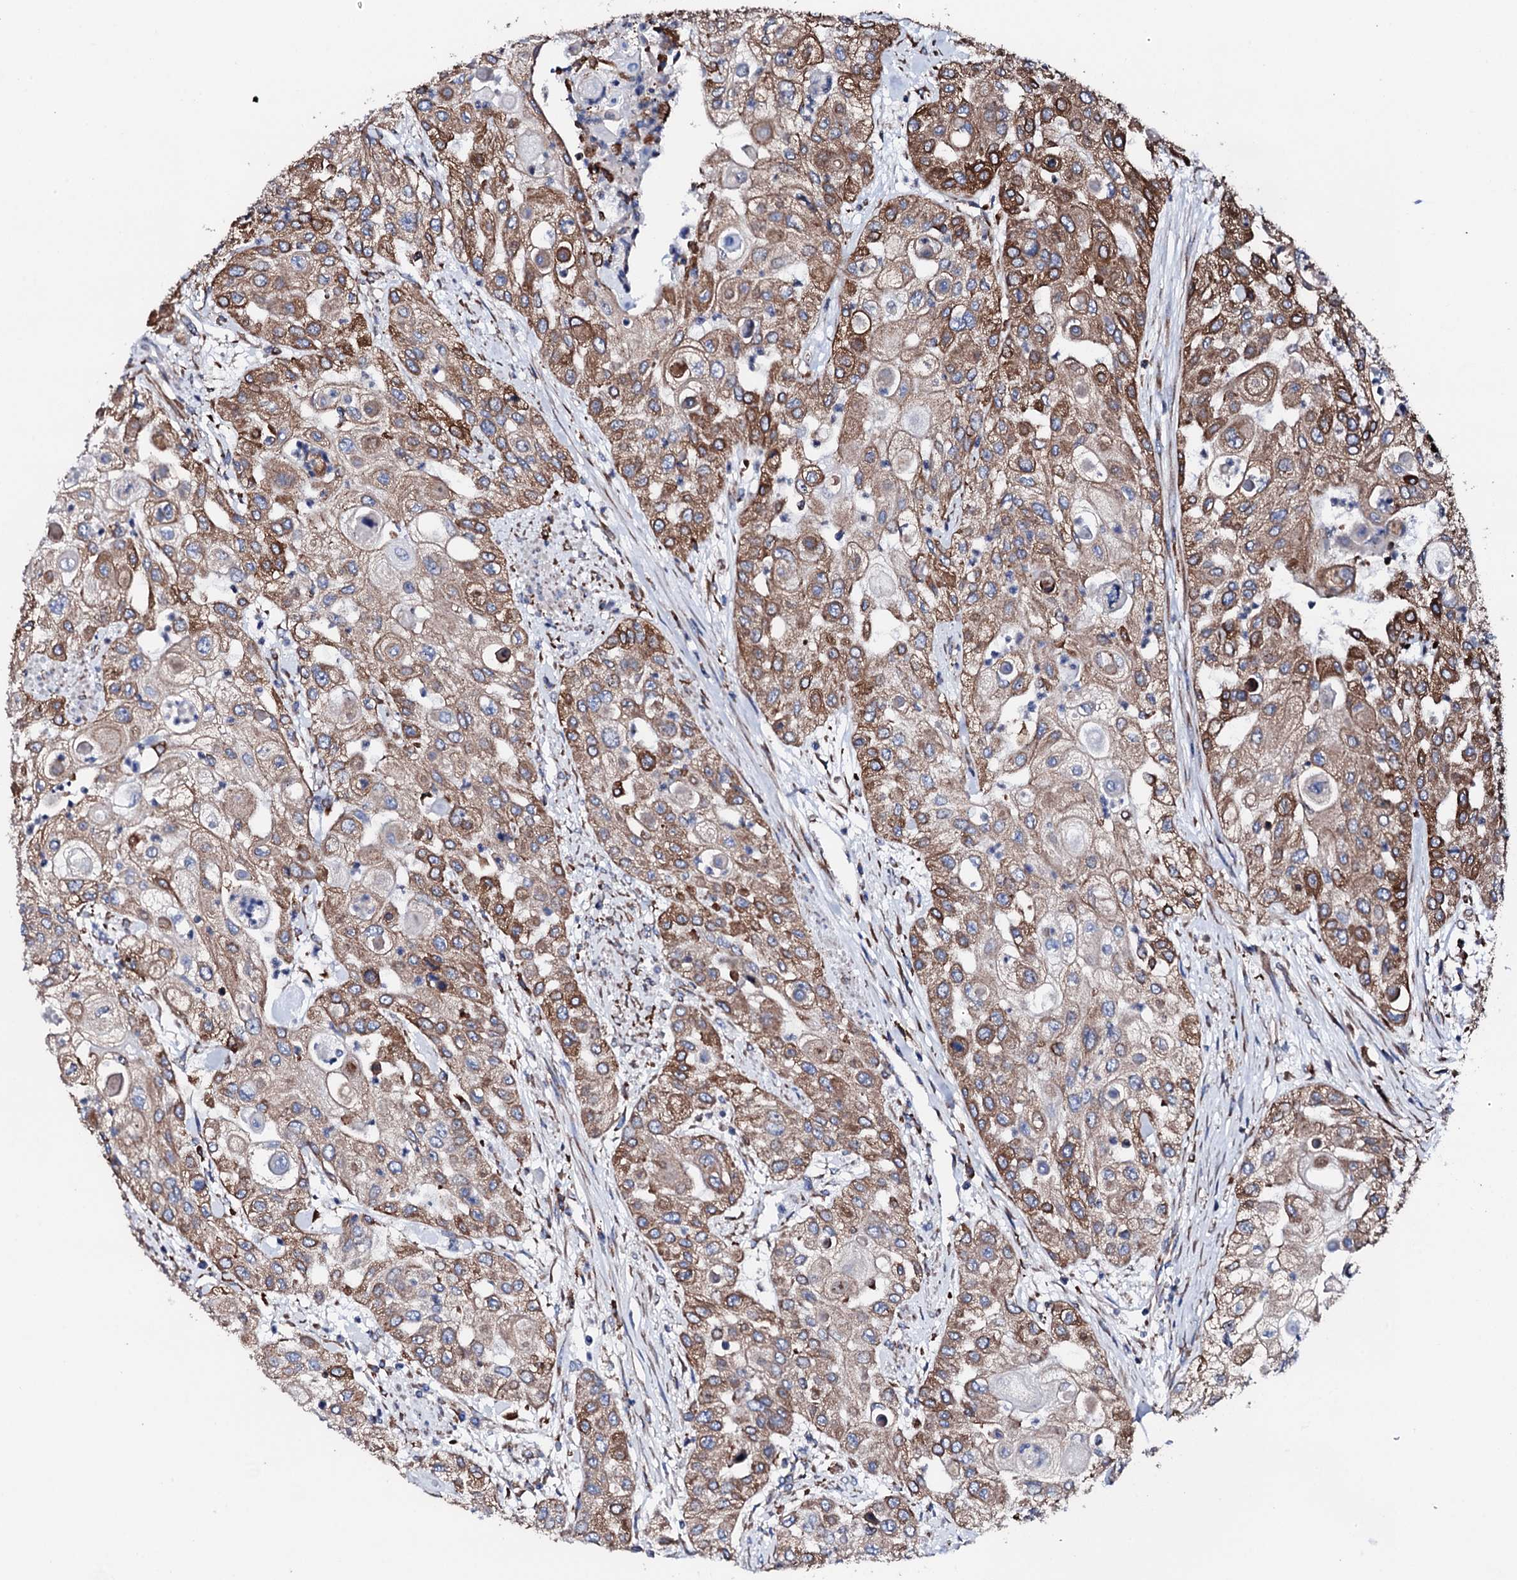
{"staining": {"intensity": "moderate", "quantity": ">75%", "location": "cytoplasmic/membranous"}, "tissue": "urothelial cancer", "cell_type": "Tumor cells", "image_type": "cancer", "snomed": [{"axis": "morphology", "description": "Urothelial carcinoma, High grade"}, {"axis": "topography", "description": "Urinary bladder"}], "caption": "The immunohistochemical stain highlights moderate cytoplasmic/membranous expression in tumor cells of urothelial carcinoma (high-grade) tissue. Immunohistochemistry (ihc) stains the protein in brown and the nuclei are stained blue.", "gene": "AMDHD1", "patient": {"sex": "female", "age": 79}}